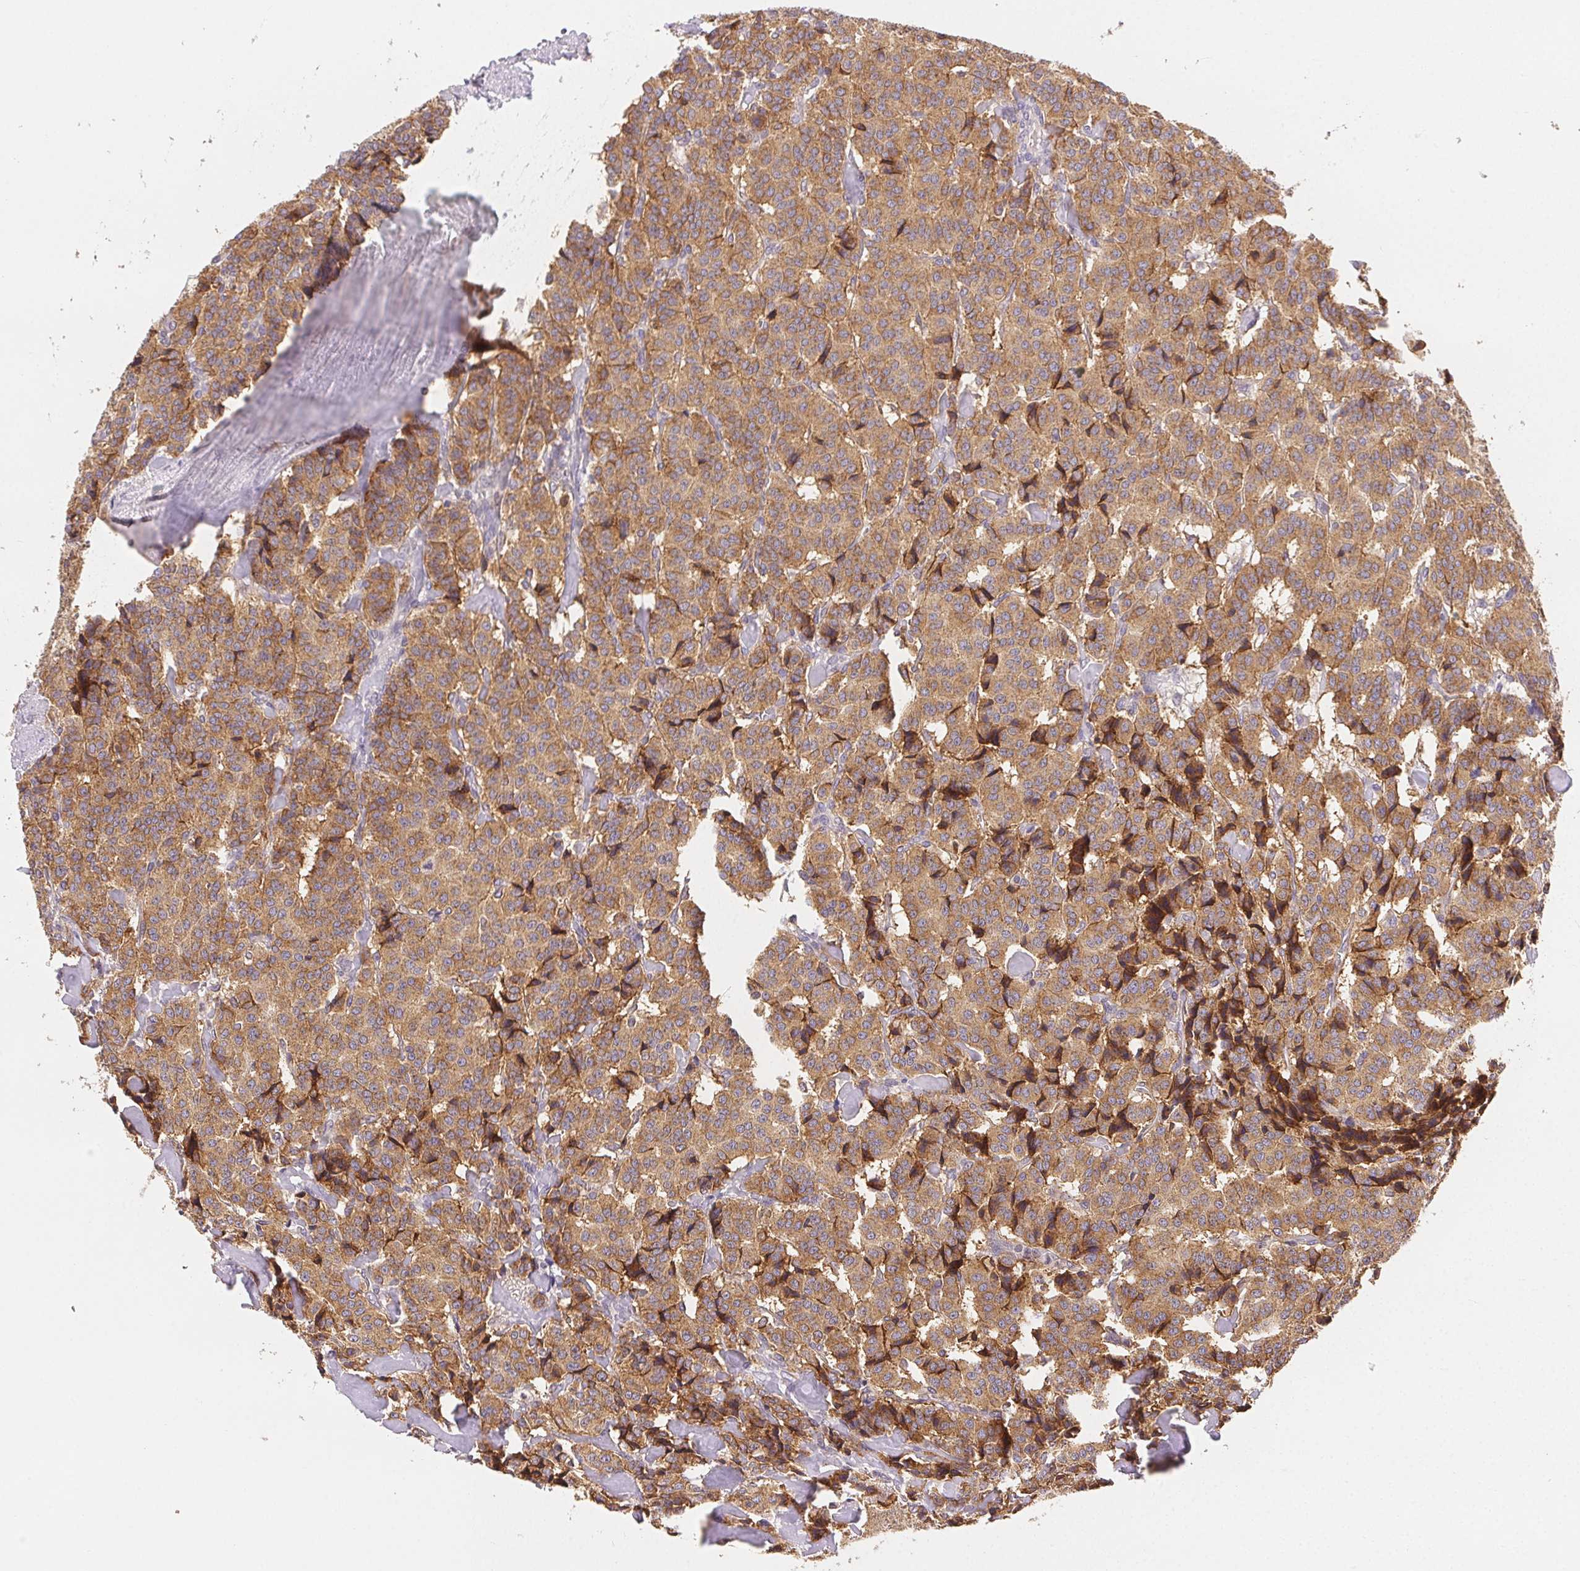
{"staining": {"intensity": "moderate", "quantity": ">75%", "location": "cytoplasmic/membranous"}, "tissue": "carcinoid", "cell_type": "Tumor cells", "image_type": "cancer", "snomed": [{"axis": "morphology", "description": "Normal tissue, NOS"}, {"axis": "morphology", "description": "Carcinoid, malignant, NOS"}, {"axis": "topography", "description": "Lung"}], "caption": "Immunohistochemistry (IHC) histopathology image of malignant carcinoid stained for a protein (brown), which reveals medium levels of moderate cytoplasmic/membranous staining in about >75% of tumor cells.", "gene": "SEZ6L2", "patient": {"sex": "female", "age": 46}}